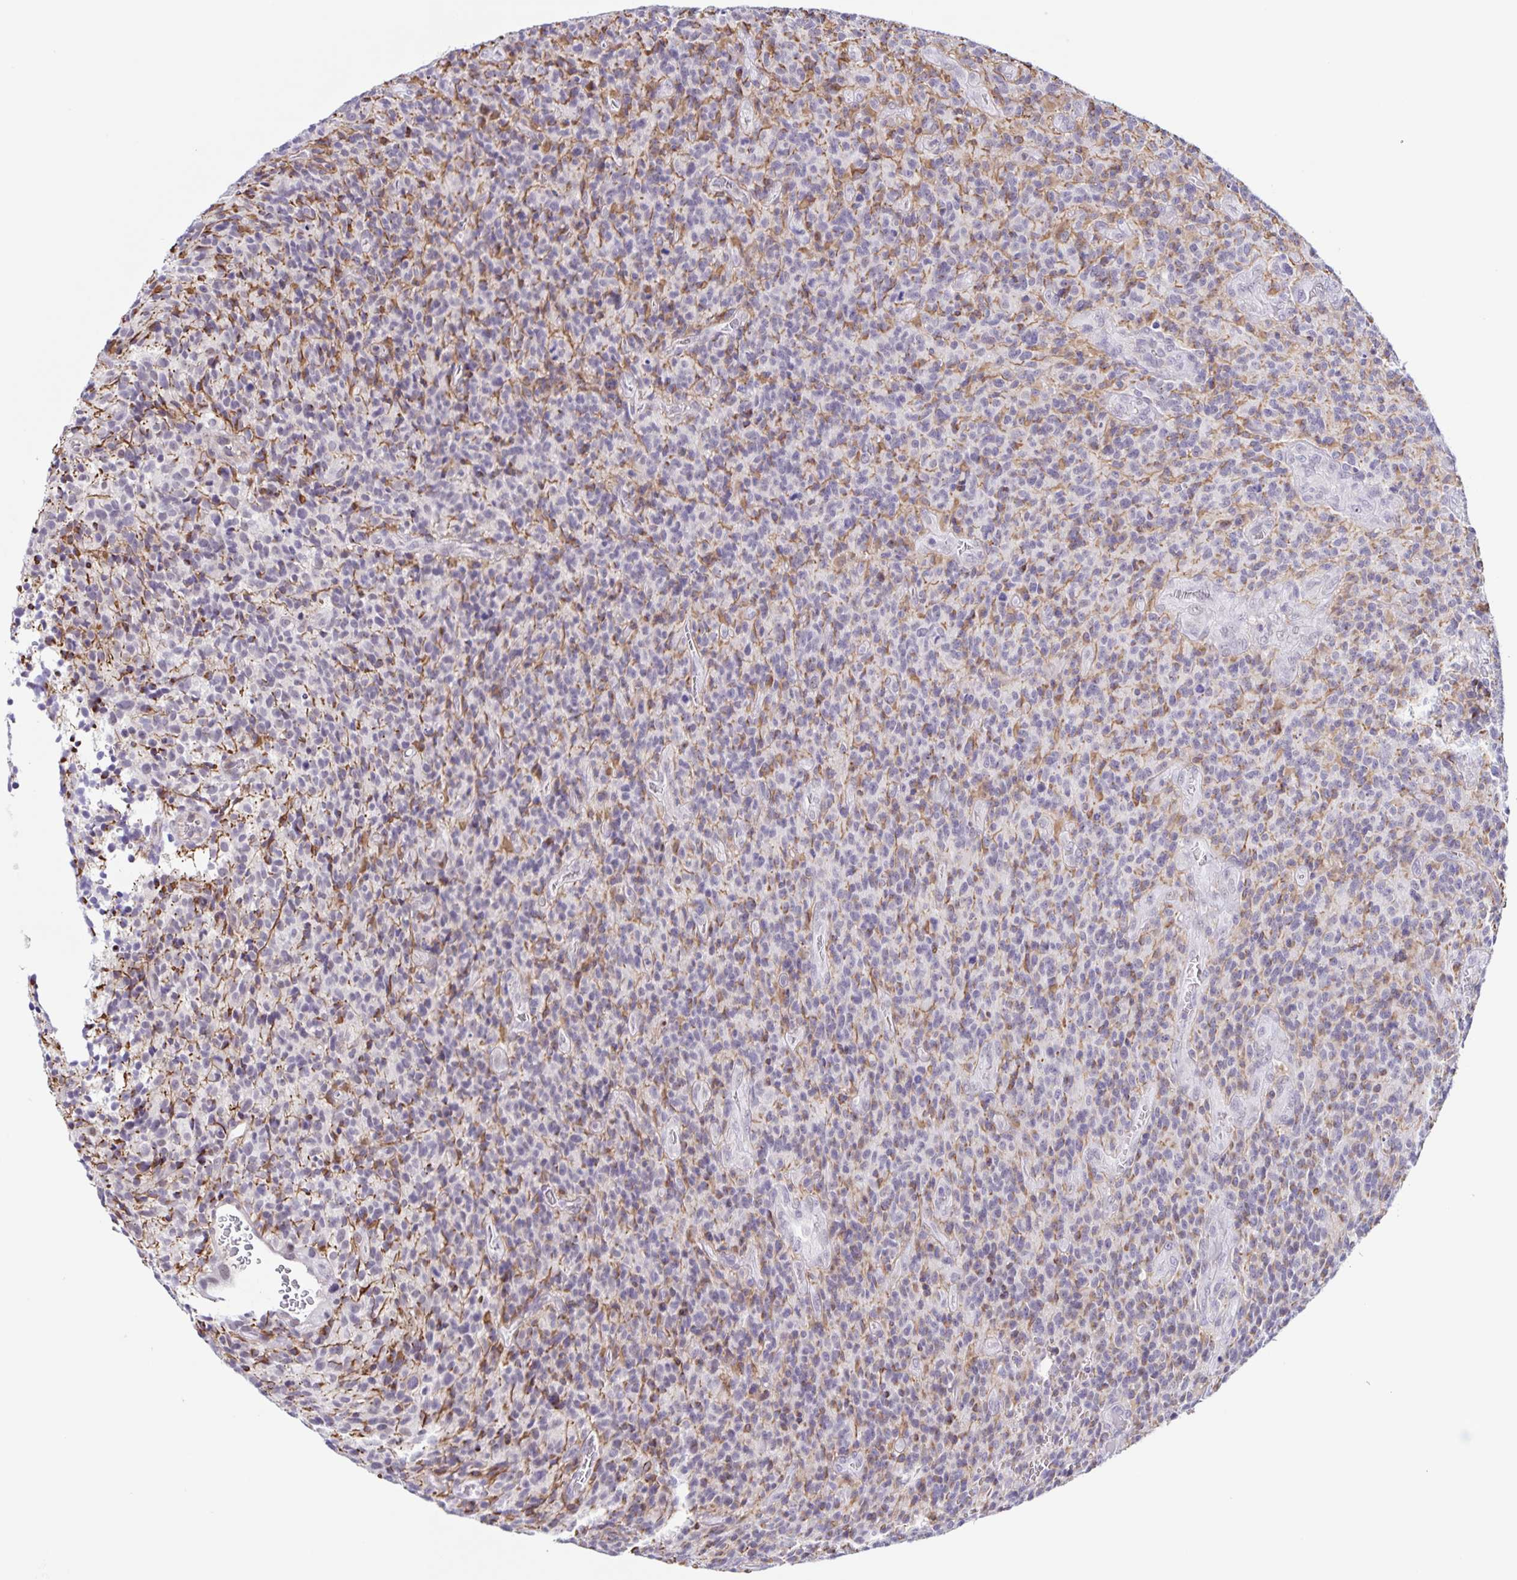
{"staining": {"intensity": "weak", "quantity": "<25%", "location": "nuclear"}, "tissue": "glioma", "cell_type": "Tumor cells", "image_type": "cancer", "snomed": [{"axis": "morphology", "description": "Glioma, malignant, High grade"}, {"axis": "topography", "description": "Brain"}], "caption": "DAB (3,3'-diaminobenzidine) immunohistochemical staining of human glioma reveals no significant positivity in tumor cells. Brightfield microscopy of immunohistochemistry stained with DAB (brown) and hematoxylin (blue), captured at high magnification.", "gene": "STPG4", "patient": {"sex": "male", "age": 76}}